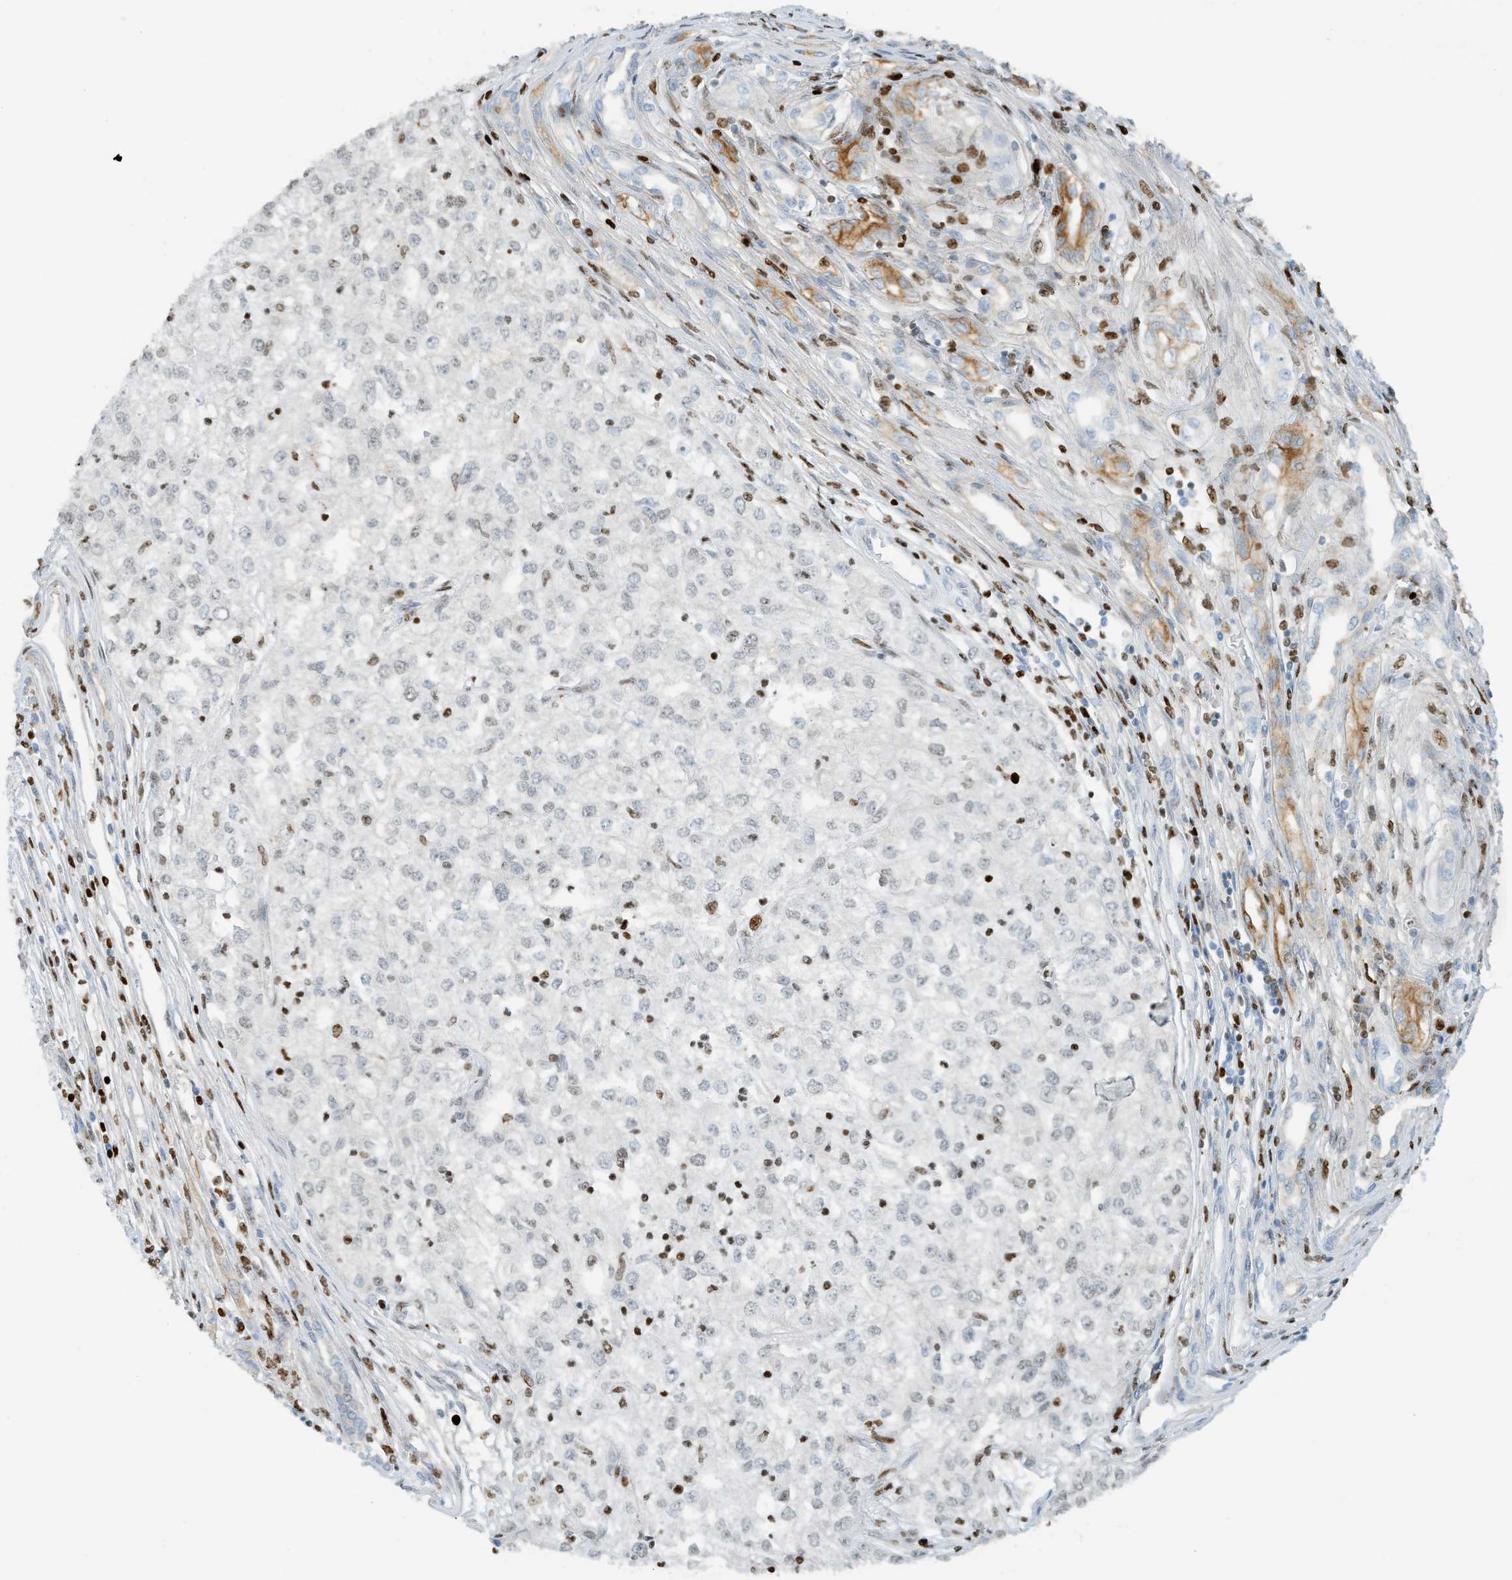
{"staining": {"intensity": "moderate", "quantity": "<25%", "location": "nuclear"}, "tissue": "renal cancer", "cell_type": "Tumor cells", "image_type": "cancer", "snomed": [{"axis": "morphology", "description": "Adenocarcinoma, NOS"}, {"axis": "topography", "description": "Kidney"}], "caption": "An image of adenocarcinoma (renal) stained for a protein reveals moderate nuclear brown staining in tumor cells.", "gene": "SH3D19", "patient": {"sex": "female", "age": 54}}